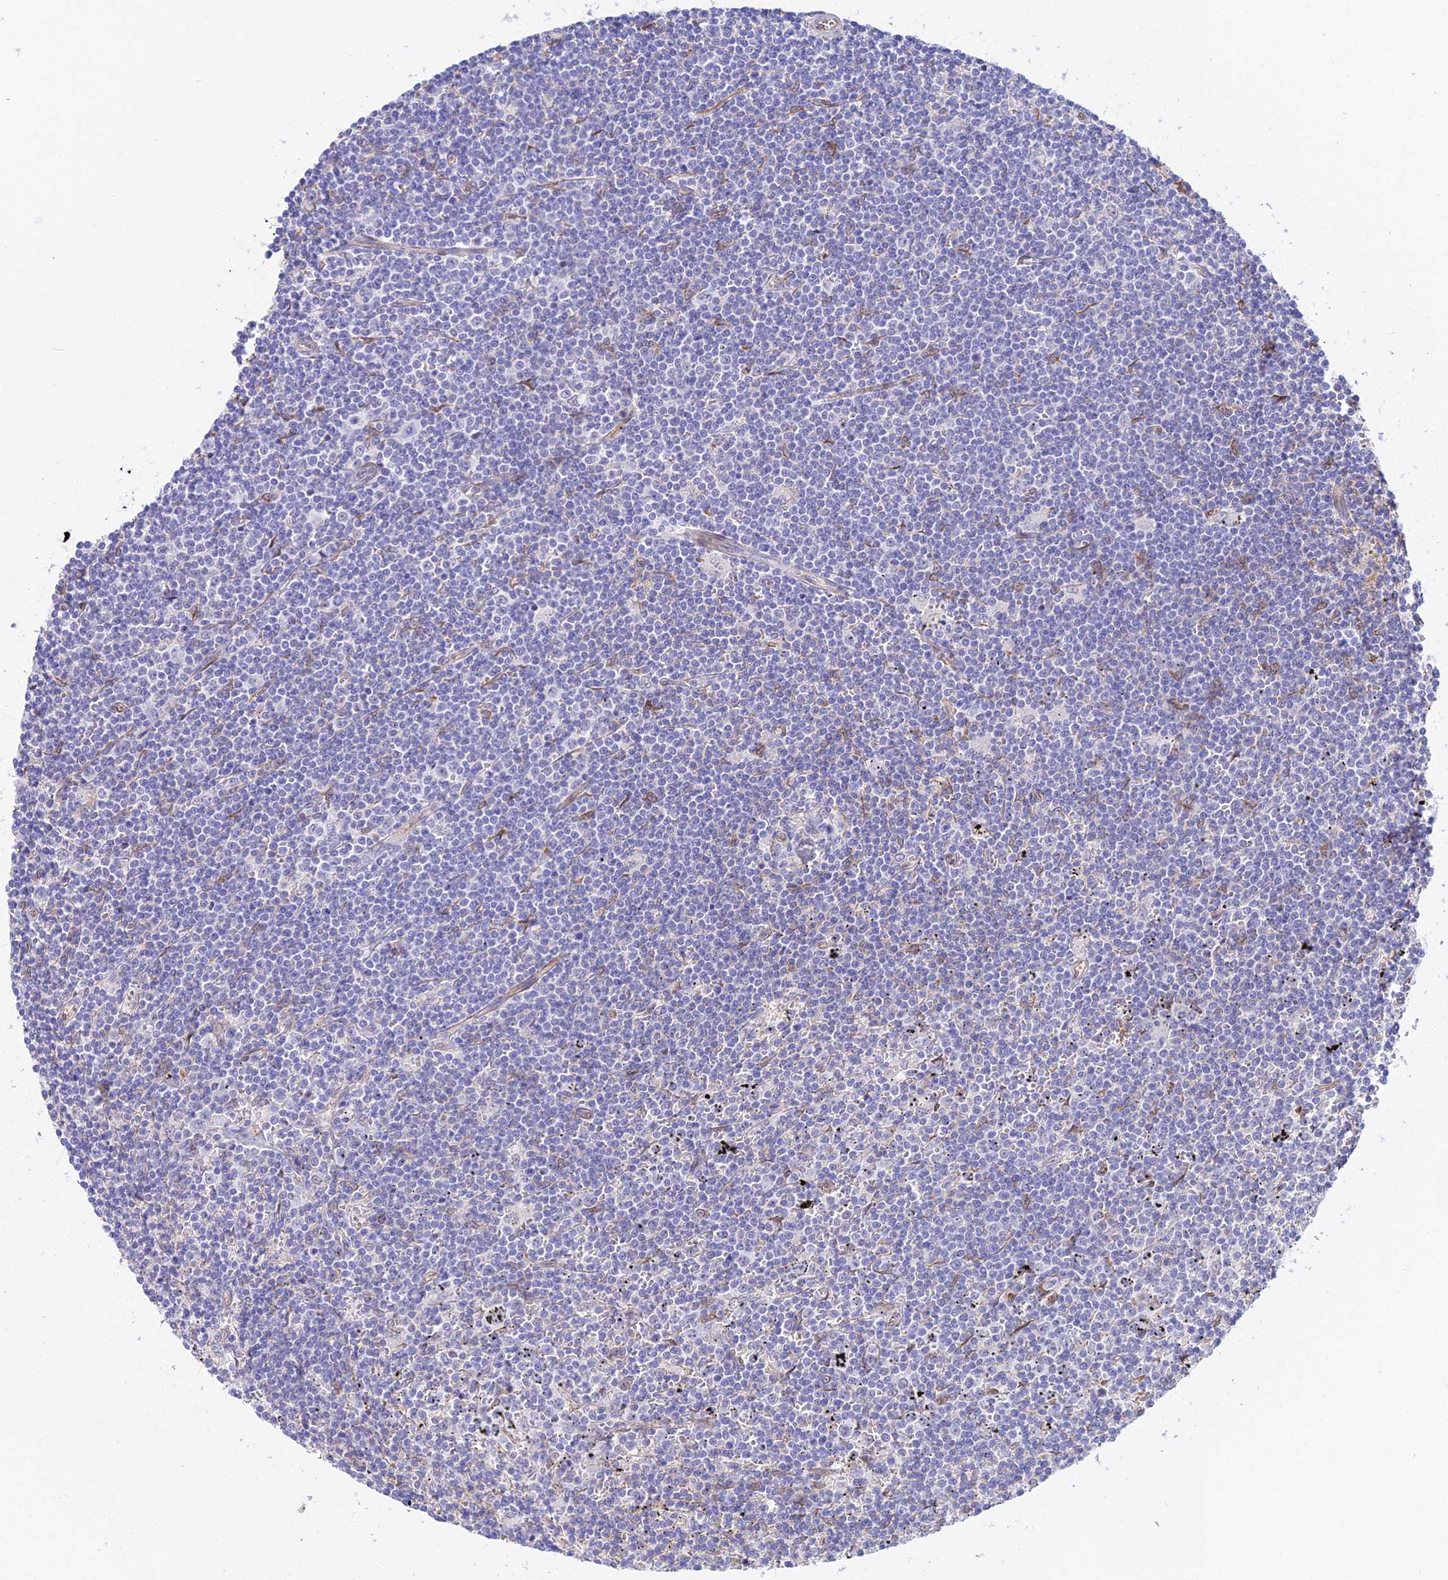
{"staining": {"intensity": "negative", "quantity": "none", "location": "none"}, "tissue": "lymphoma", "cell_type": "Tumor cells", "image_type": "cancer", "snomed": [{"axis": "morphology", "description": "Malignant lymphoma, non-Hodgkin's type, Low grade"}, {"axis": "topography", "description": "Spleen"}], "caption": "Immunohistochemical staining of low-grade malignant lymphoma, non-Hodgkin's type shows no significant expression in tumor cells.", "gene": "MXRA7", "patient": {"sex": "male", "age": 76}}